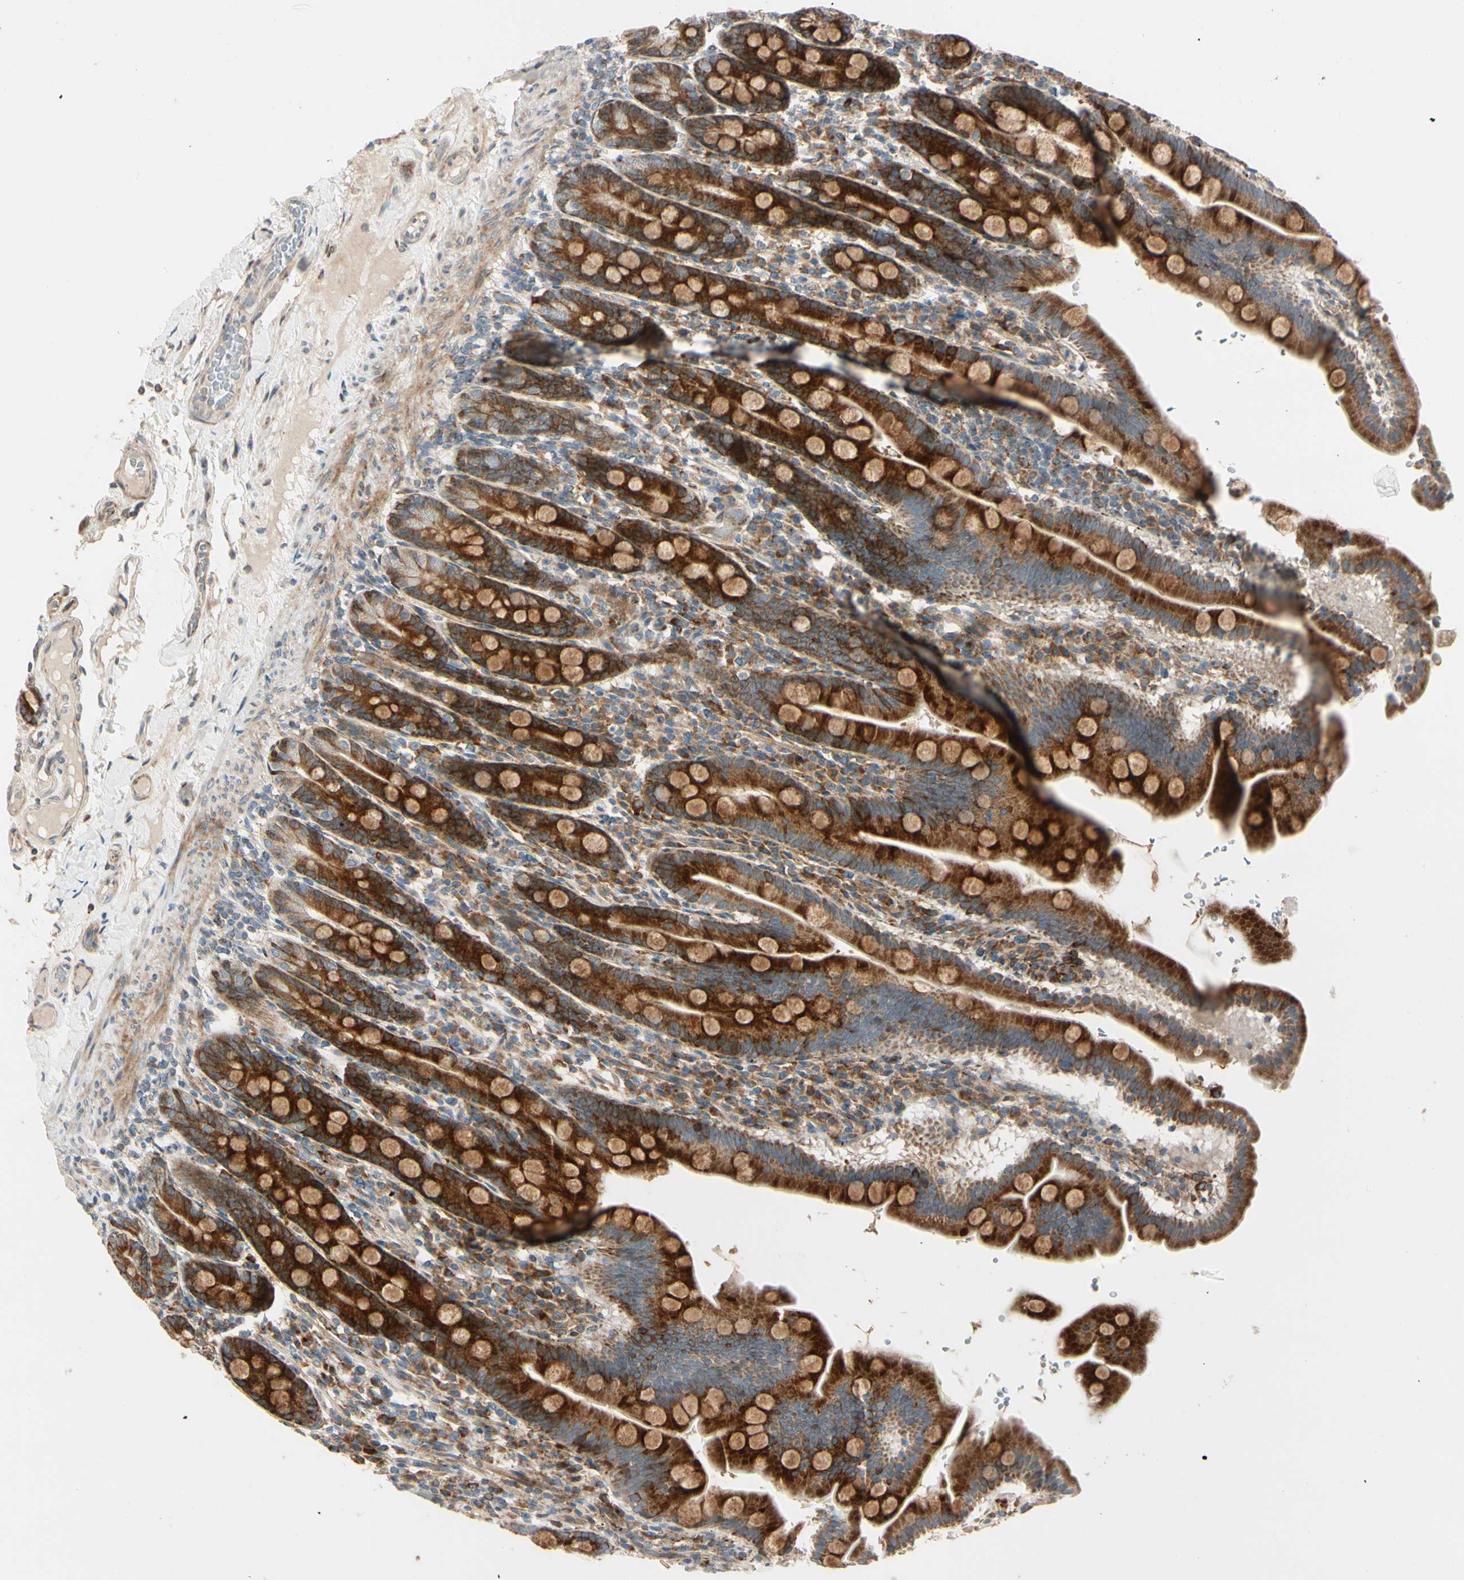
{"staining": {"intensity": "strong", "quantity": ">75%", "location": "cytoplasmic/membranous"}, "tissue": "duodenum", "cell_type": "Glandular cells", "image_type": "normal", "snomed": [{"axis": "morphology", "description": "Normal tissue, NOS"}, {"axis": "topography", "description": "Duodenum"}], "caption": "Protein staining of benign duodenum demonstrates strong cytoplasmic/membranous positivity in about >75% of glandular cells. Ihc stains the protein of interest in brown and the nuclei are stained blue.", "gene": "MRPL9", "patient": {"sex": "male", "age": 50}}